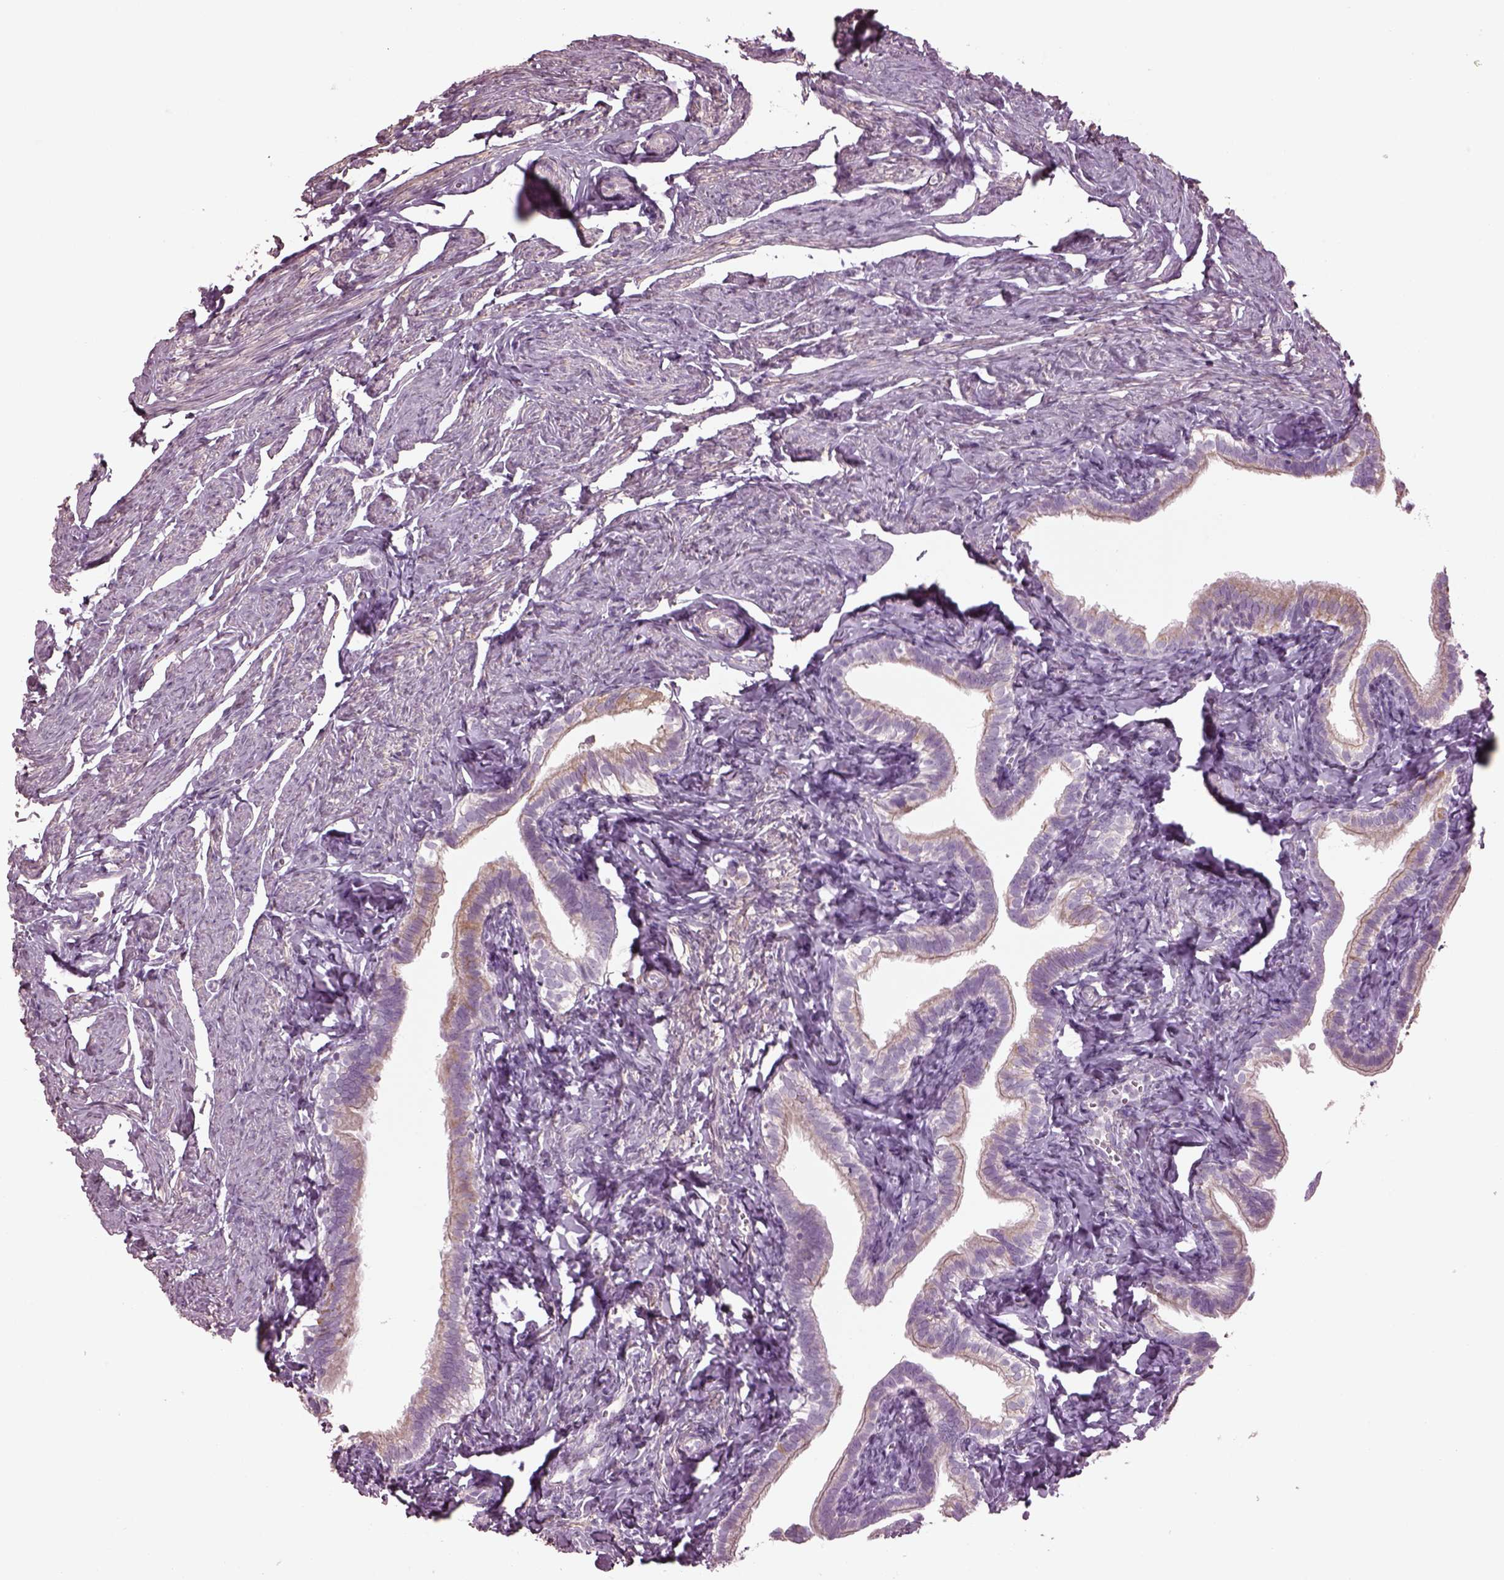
{"staining": {"intensity": "weak", "quantity": "25%-75%", "location": "cytoplasmic/membranous"}, "tissue": "fallopian tube", "cell_type": "Glandular cells", "image_type": "normal", "snomed": [{"axis": "morphology", "description": "Normal tissue, NOS"}, {"axis": "topography", "description": "Fallopian tube"}], "caption": "Immunohistochemical staining of unremarkable fallopian tube reveals weak cytoplasmic/membranous protein positivity in approximately 25%-75% of glandular cells.", "gene": "SPATA7", "patient": {"sex": "female", "age": 41}}